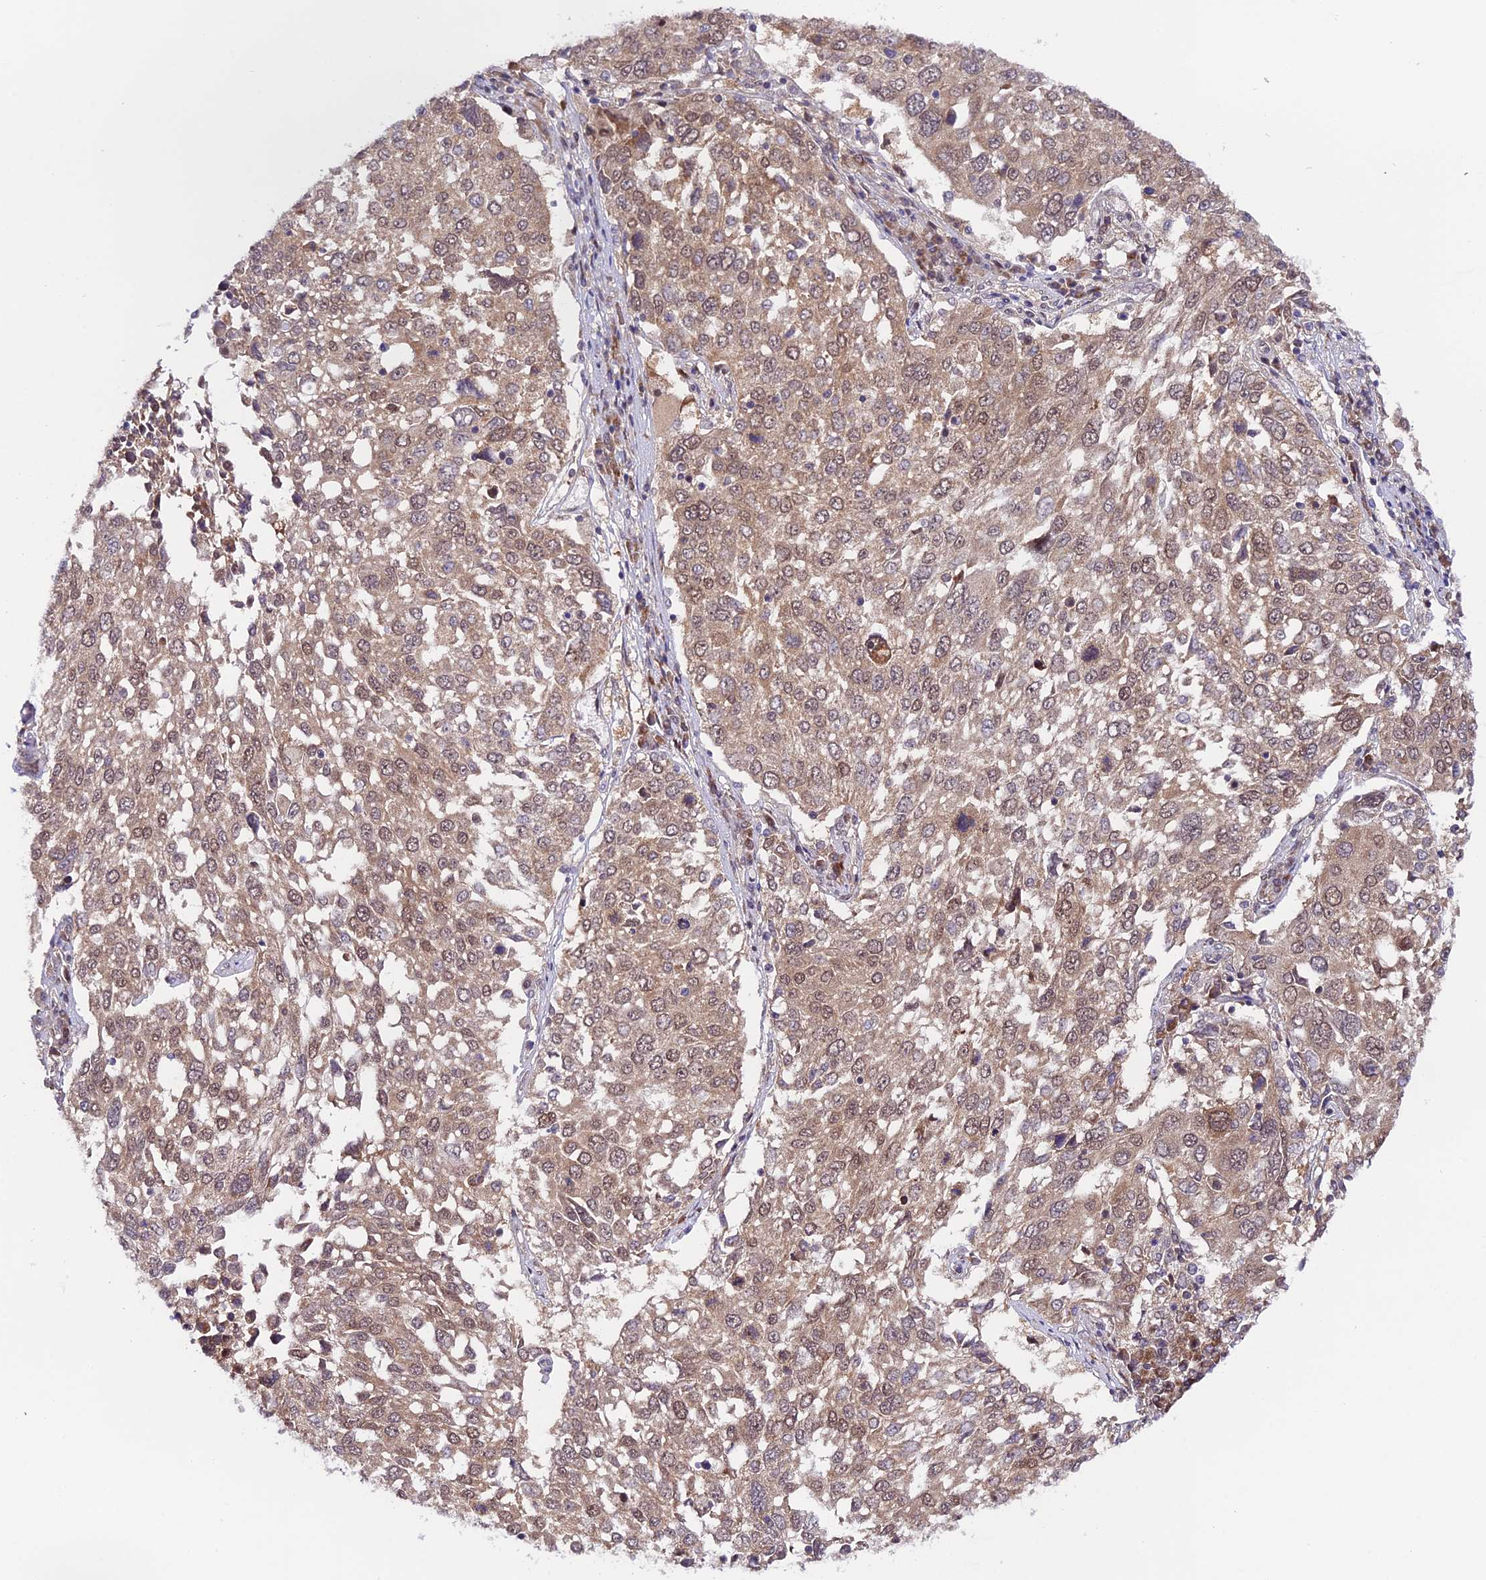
{"staining": {"intensity": "weak", "quantity": ">75%", "location": "cytoplasmic/membranous,nuclear"}, "tissue": "lung cancer", "cell_type": "Tumor cells", "image_type": "cancer", "snomed": [{"axis": "morphology", "description": "Squamous cell carcinoma, NOS"}, {"axis": "topography", "description": "Lung"}], "caption": "Protein analysis of lung cancer (squamous cell carcinoma) tissue reveals weak cytoplasmic/membranous and nuclear staining in approximately >75% of tumor cells.", "gene": "TRIM40", "patient": {"sex": "male", "age": 65}}